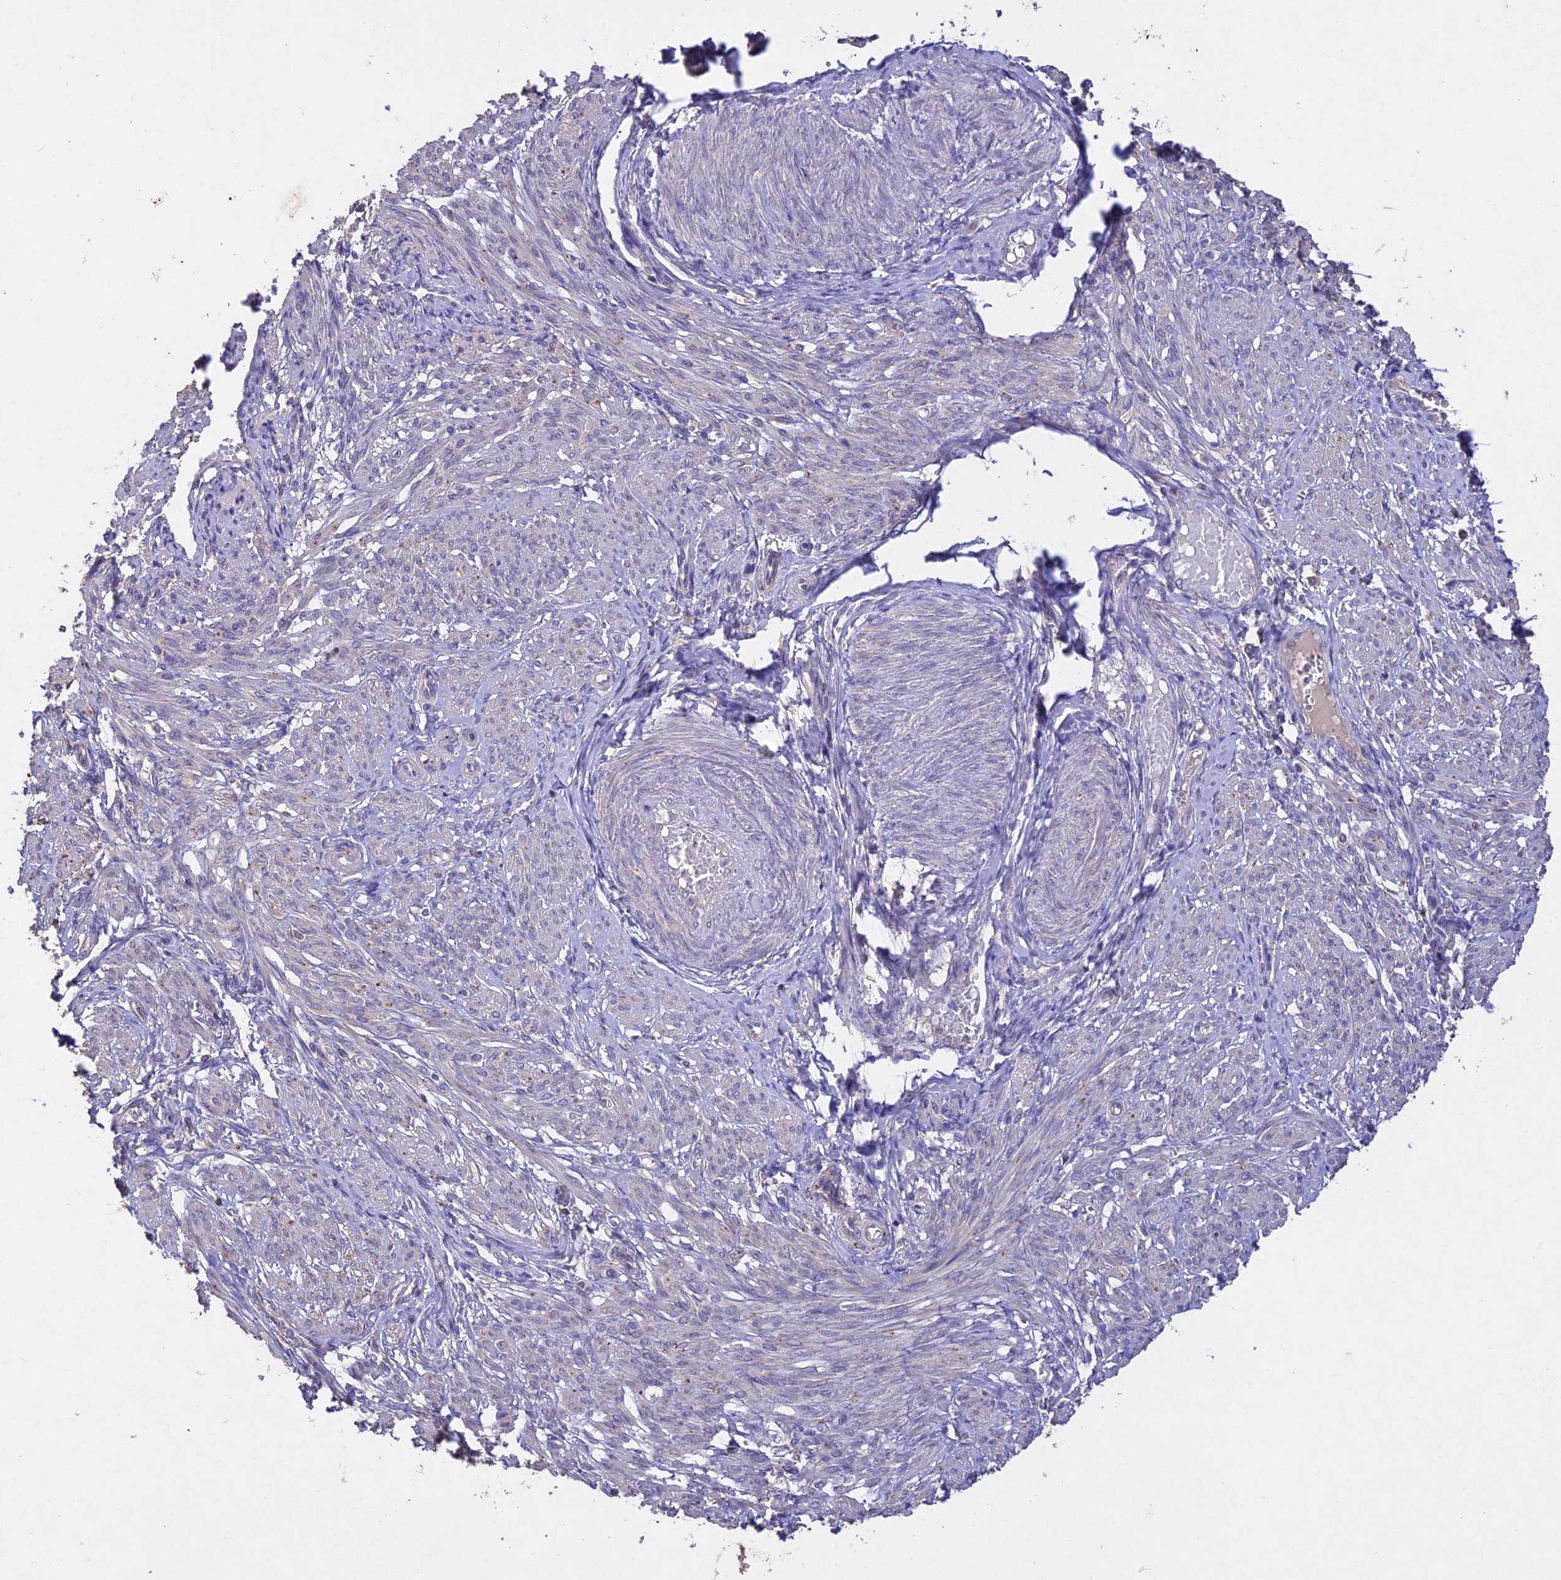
{"staining": {"intensity": "negative", "quantity": "none", "location": "none"}, "tissue": "smooth muscle", "cell_type": "Smooth muscle cells", "image_type": "normal", "snomed": [{"axis": "morphology", "description": "Normal tissue, NOS"}, {"axis": "topography", "description": "Smooth muscle"}], "caption": "A high-resolution micrograph shows immunohistochemistry staining of benign smooth muscle, which exhibits no significant expression in smooth muscle cells.", "gene": "SLC26A4", "patient": {"sex": "female", "age": 39}}